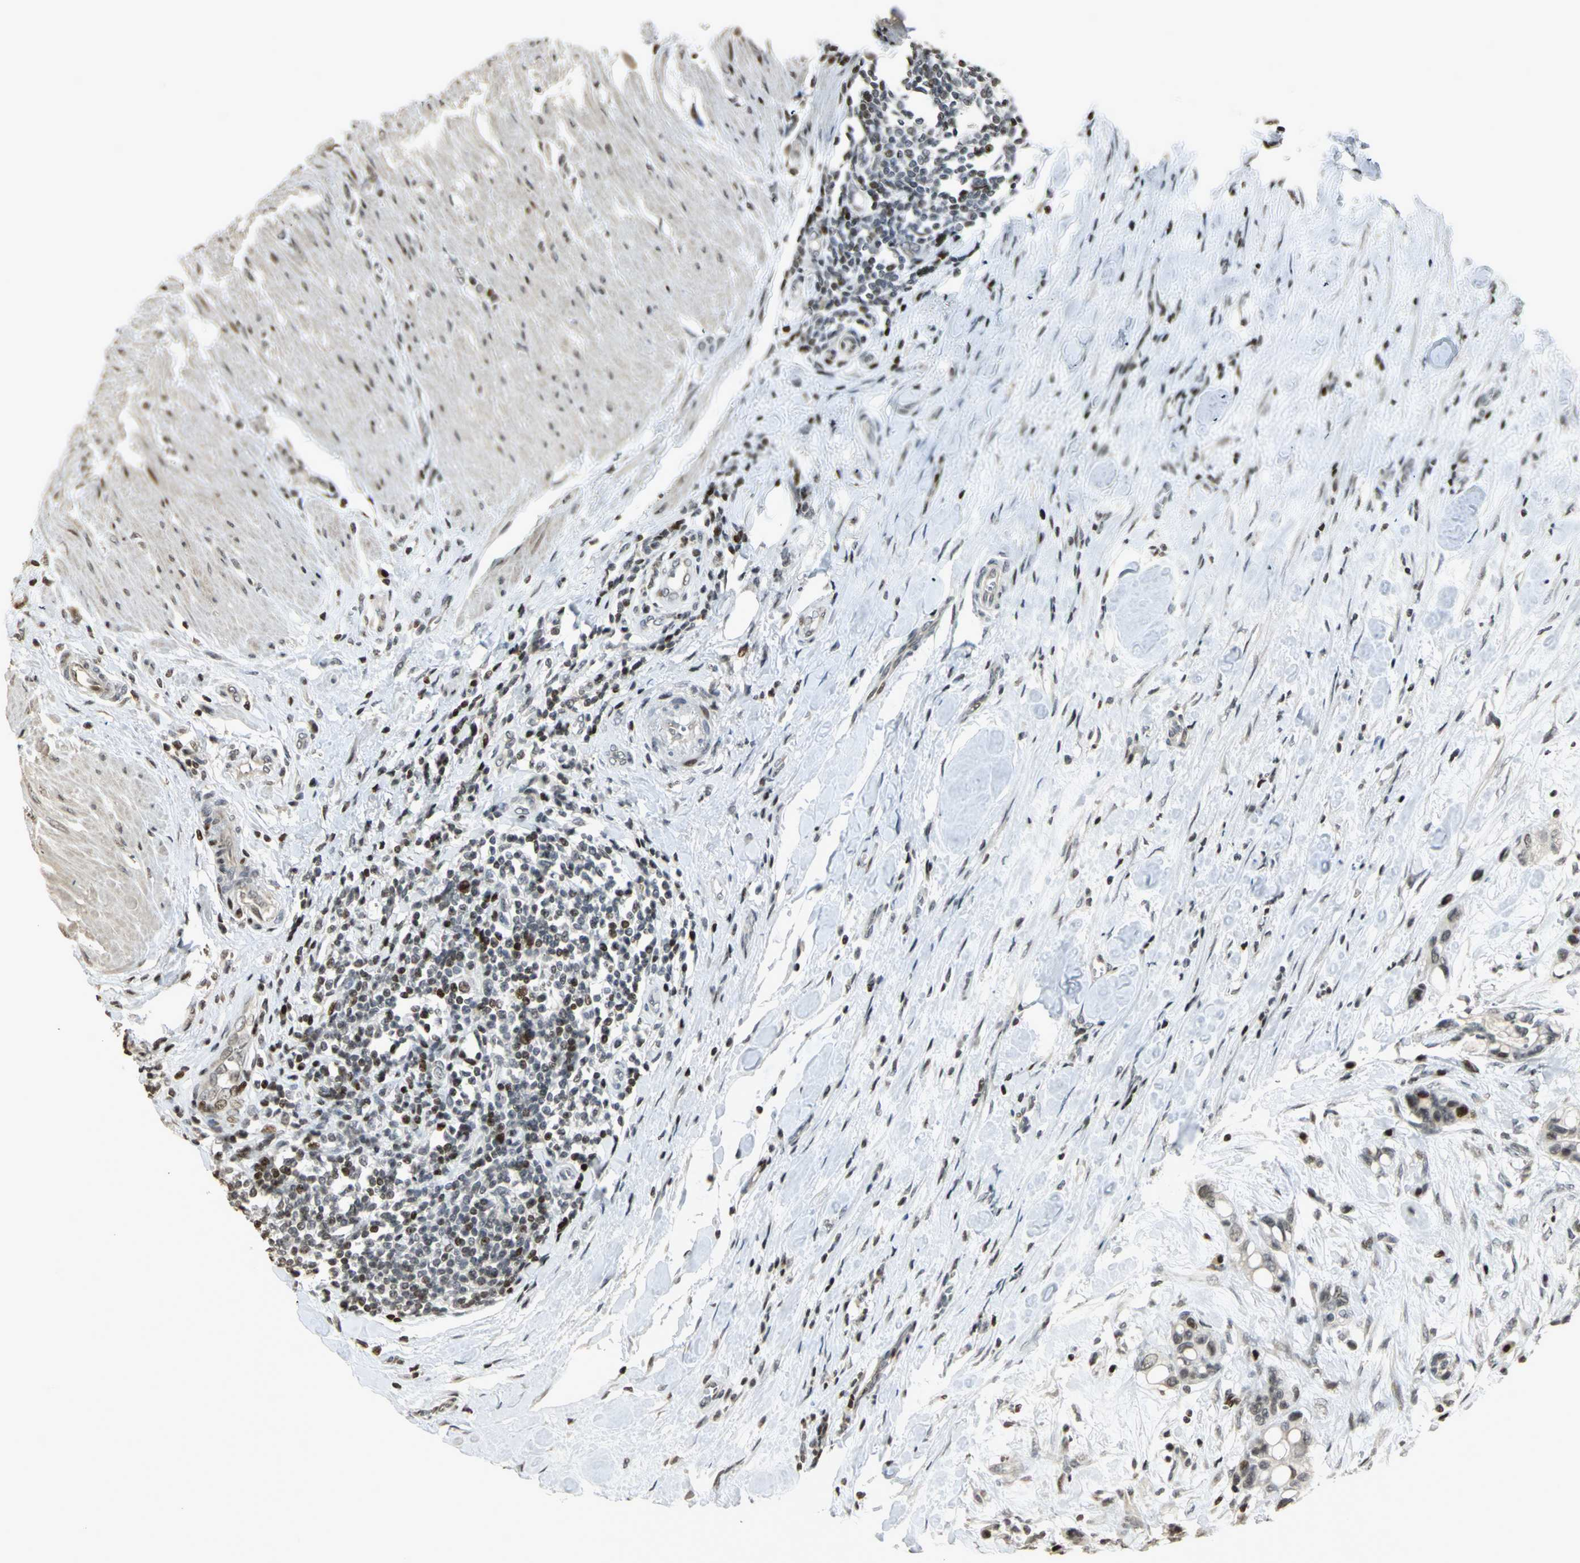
{"staining": {"intensity": "weak", "quantity": "<25%", "location": "nuclear"}, "tissue": "colorectal cancer", "cell_type": "Tumor cells", "image_type": "cancer", "snomed": [{"axis": "morphology", "description": "Adenocarcinoma, NOS"}, {"axis": "topography", "description": "Colon"}], "caption": "This is a photomicrograph of IHC staining of colorectal adenocarcinoma, which shows no expression in tumor cells. (Brightfield microscopy of DAB (3,3'-diaminobenzidine) immunohistochemistry at high magnification).", "gene": "KDM1A", "patient": {"sex": "male", "age": 82}}